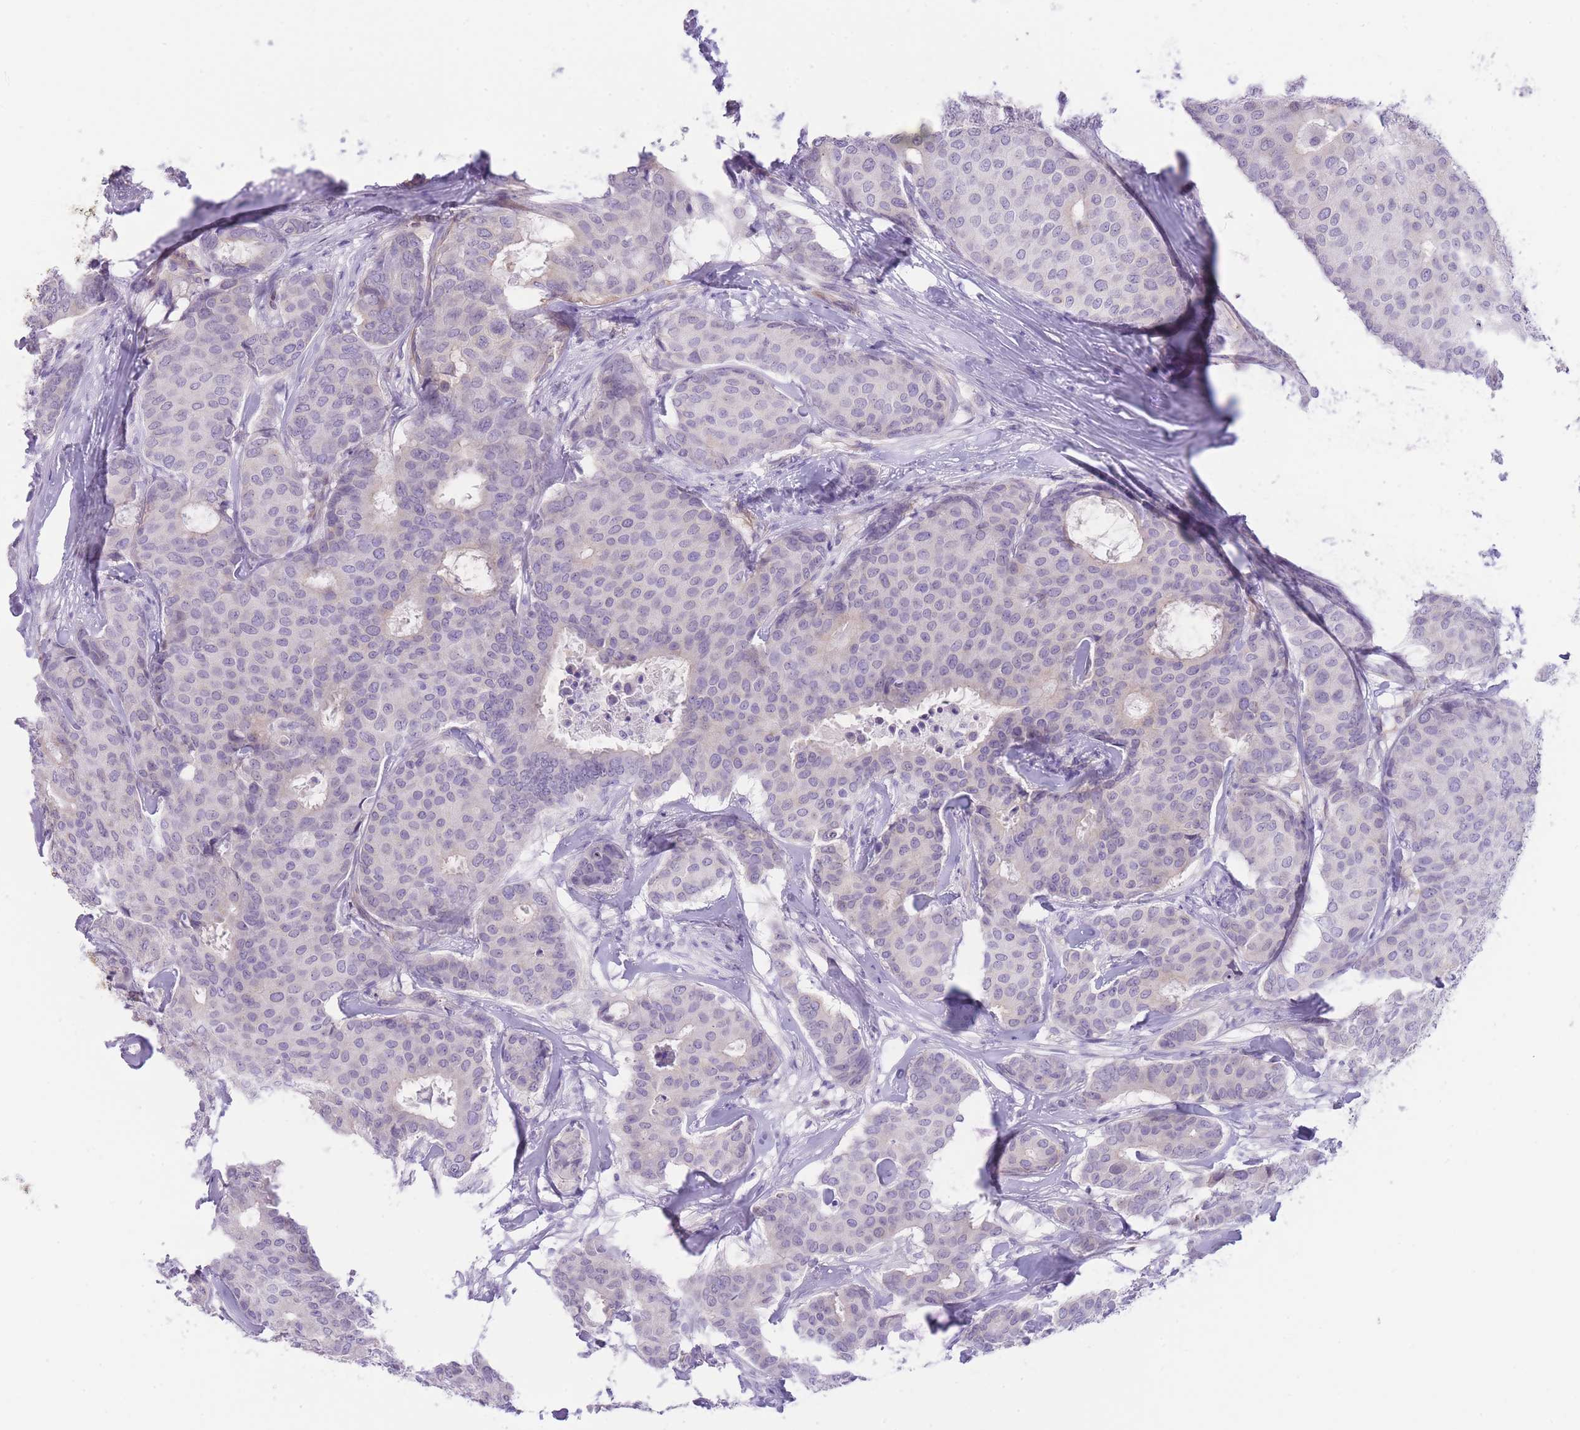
{"staining": {"intensity": "negative", "quantity": "none", "location": "none"}, "tissue": "breast cancer", "cell_type": "Tumor cells", "image_type": "cancer", "snomed": [{"axis": "morphology", "description": "Duct carcinoma"}, {"axis": "topography", "description": "Breast"}], "caption": "A photomicrograph of breast cancer (intraductal carcinoma) stained for a protein reveals no brown staining in tumor cells.", "gene": "OR11H12", "patient": {"sex": "female", "age": 75}}